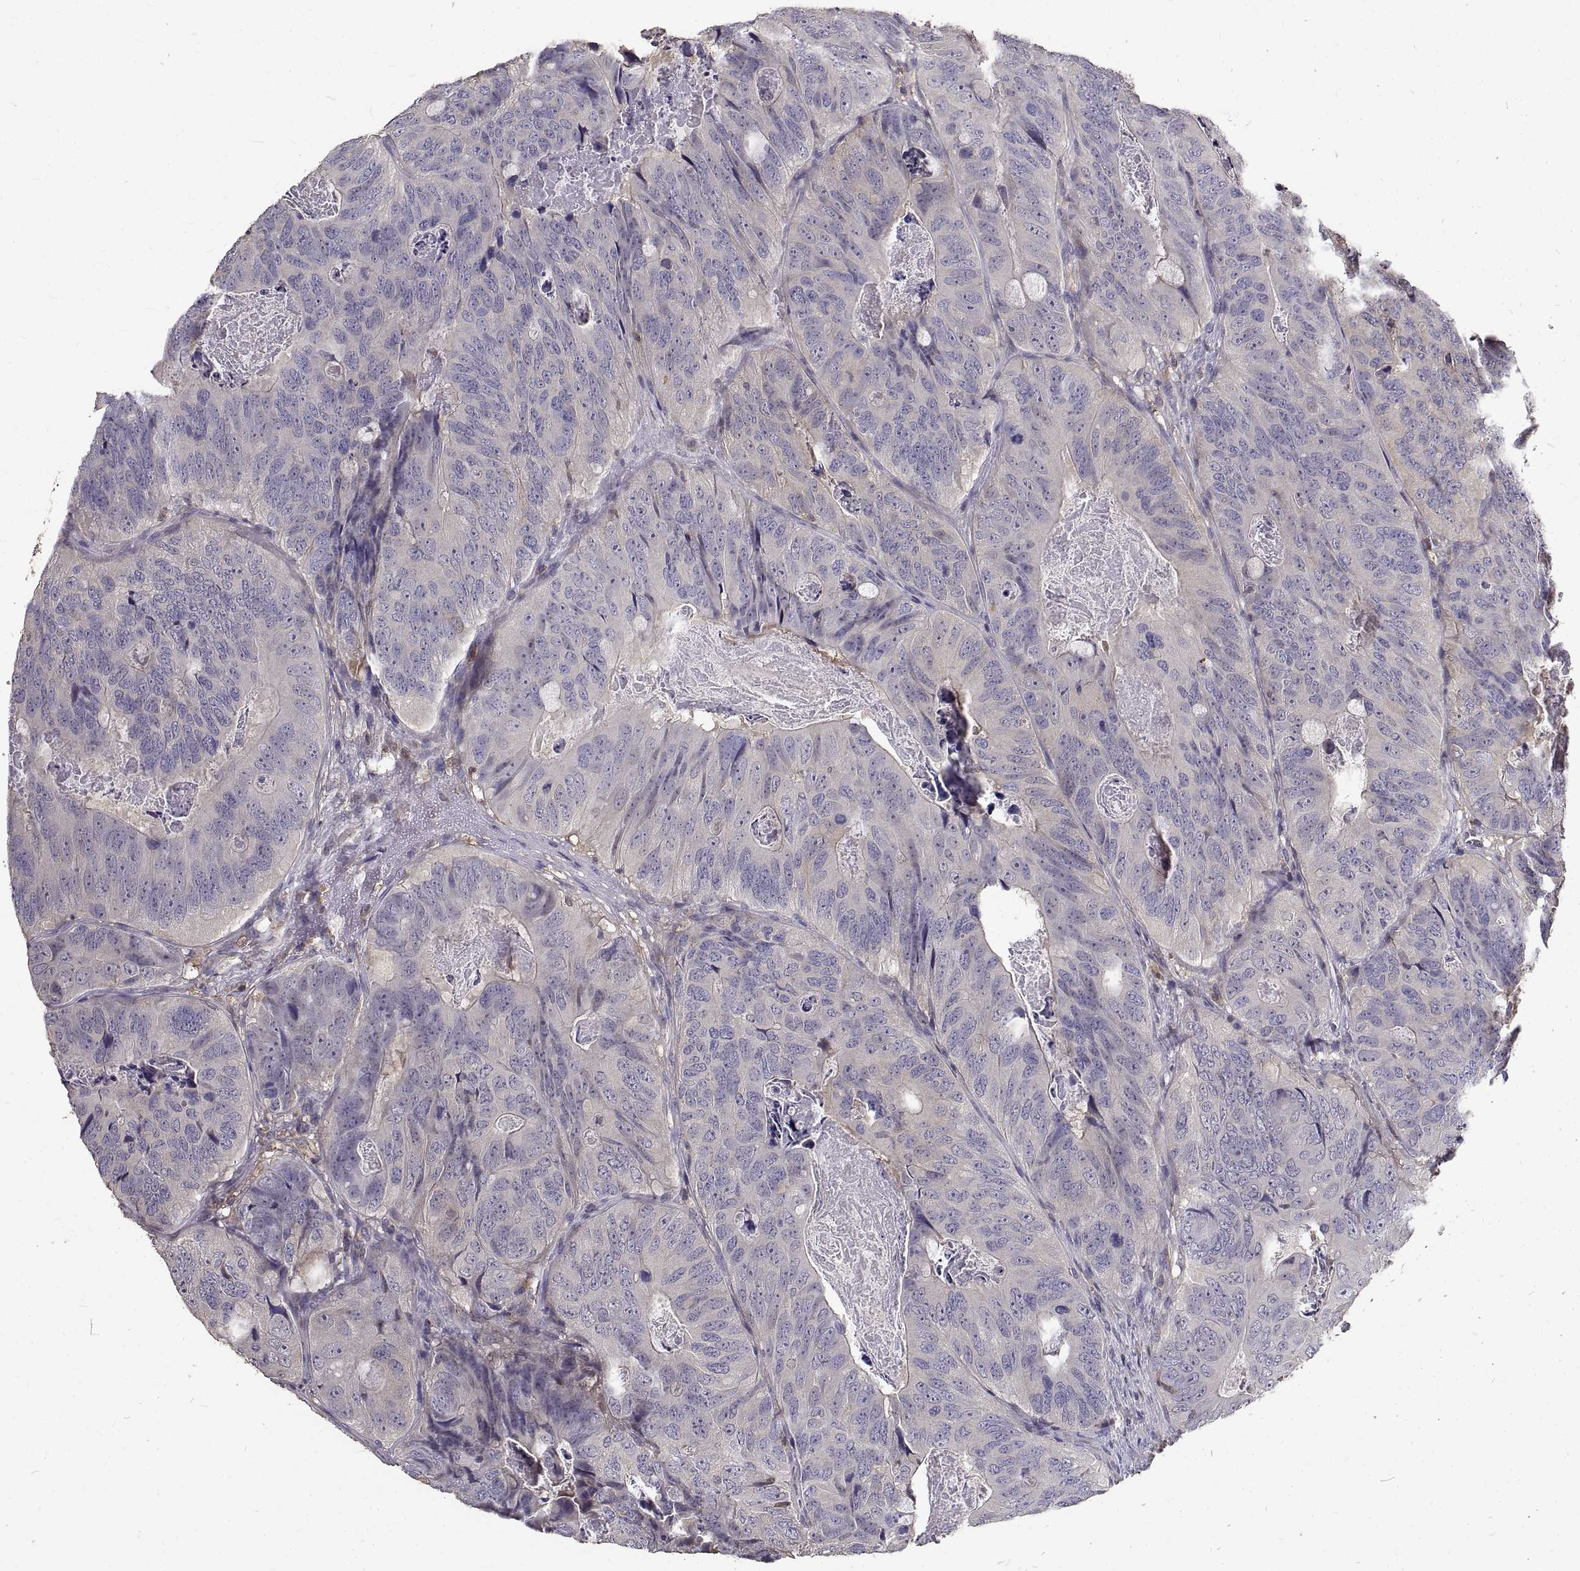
{"staining": {"intensity": "negative", "quantity": "none", "location": "none"}, "tissue": "colorectal cancer", "cell_type": "Tumor cells", "image_type": "cancer", "snomed": [{"axis": "morphology", "description": "Adenocarcinoma, NOS"}, {"axis": "topography", "description": "Colon"}], "caption": "DAB (3,3'-diaminobenzidine) immunohistochemical staining of human colorectal cancer displays no significant expression in tumor cells.", "gene": "PEA15", "patient": {"sex": "male", "age": 79}}